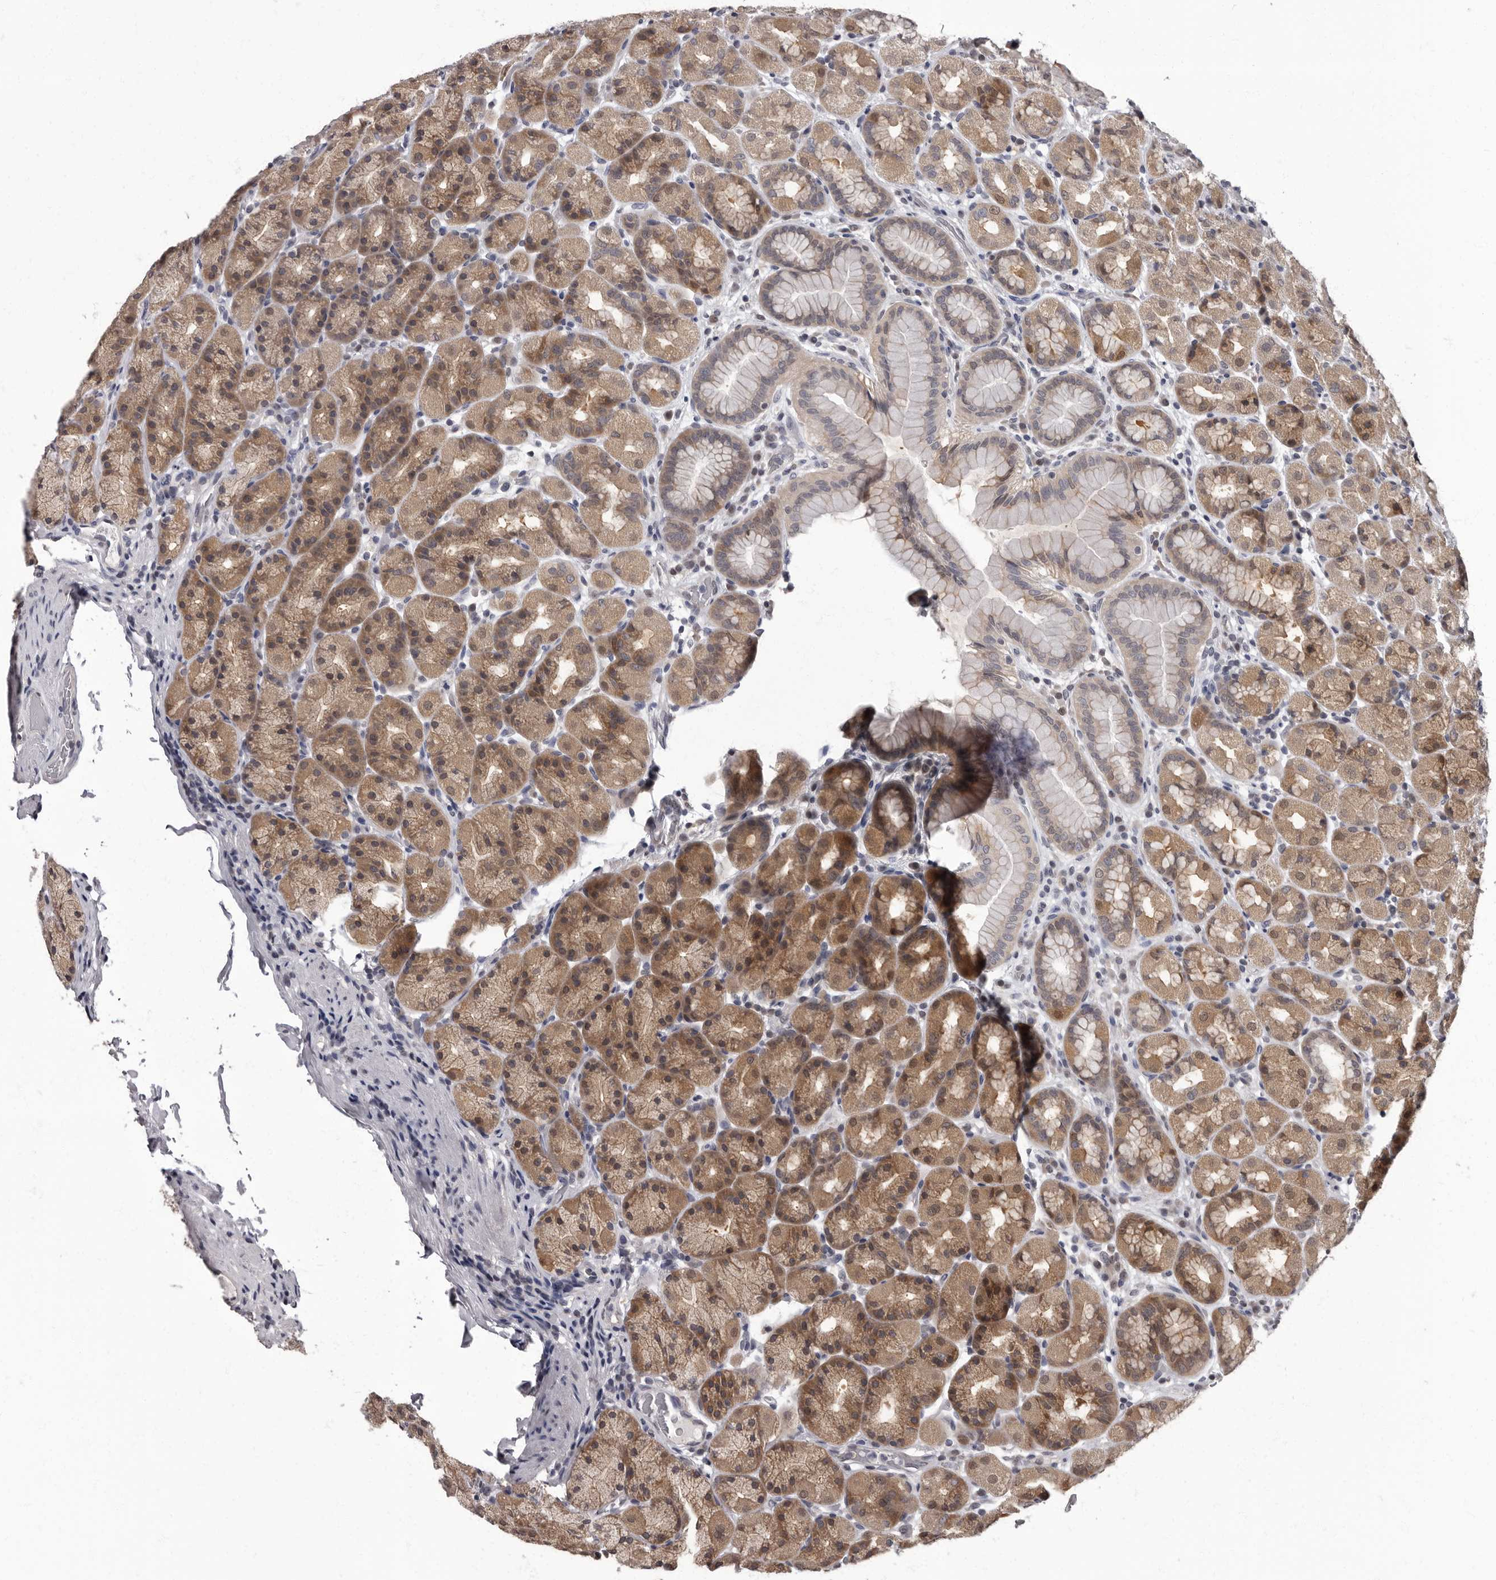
{"staining": {"intensity": "moderate", "quantity": "25%-75%", "location": "cytoplasmic/membranous,nuclear"}, "tissue": "stomach", "cell_type": "Glandular cells", "image_type": "normal", "snomed": [{"axis": "morphology", "description": "Normal tissue, NOS"}, {"axis": "topography", "description": "Stomach, upper"}], "caption": "Immunohistochemical staining of benign stomach exhibits moderate cytoplasmic/membranous,nuclear protein positivity in about 25%-75% of glandular cells.", "gene": "C1orf50", "patient": {"sex": "male", "age": 68}}